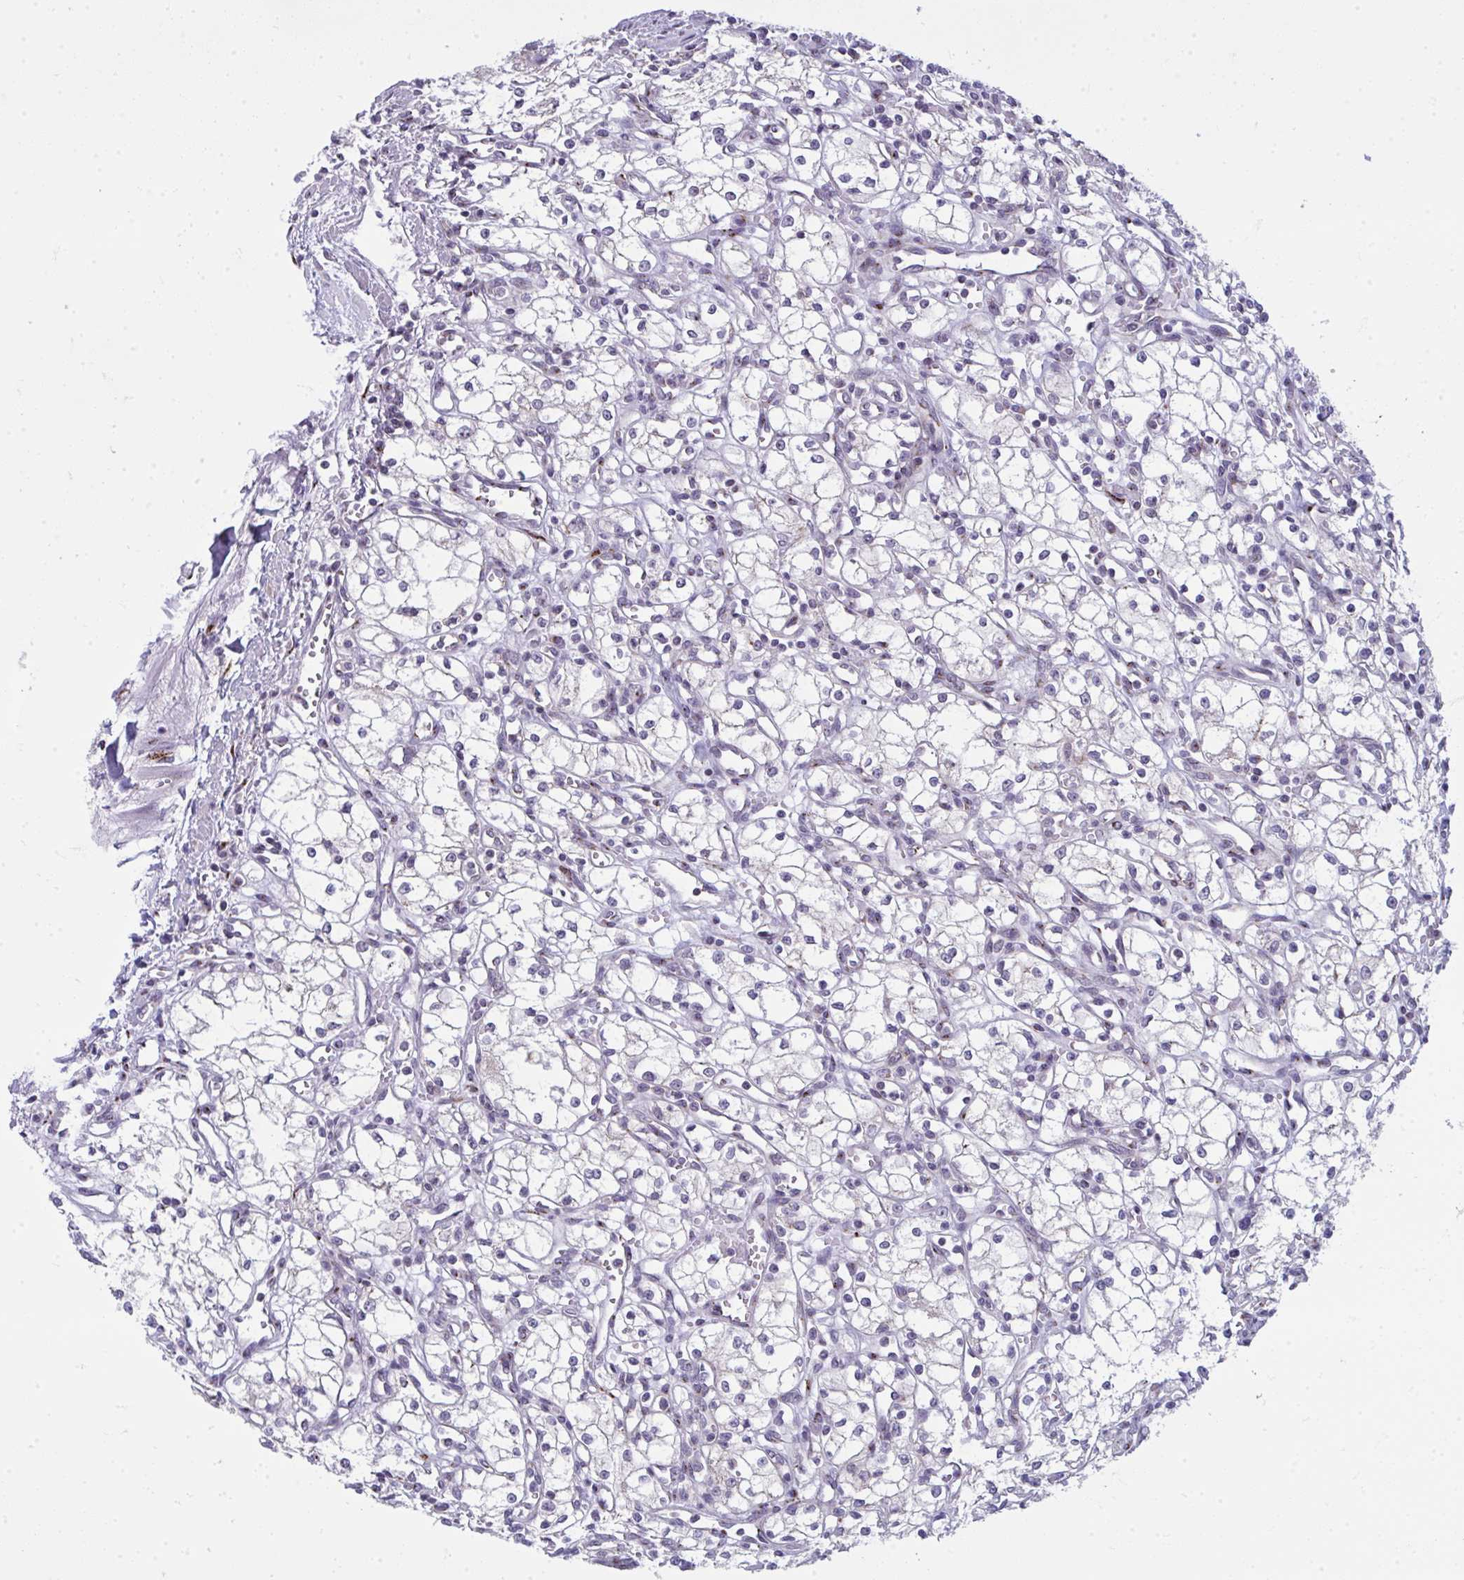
{"staining": {"intensity": "negative", "quantity": "none", "location": "none"}, "tissue": "renal cancer", "cell_type": "Tumor cells", "image_type": "cancer", "snomed": [{"axis": "morphology", "description": "Adenocarcinoma, NOS"}, {"axis": "topography", "description": "Kidney"}], "caption": "An image of human adenocarcinoma (renal) is negative for staining in tumor cells.", "gene": "DTX4", "patient": {"sex": "male", "age": 59}}